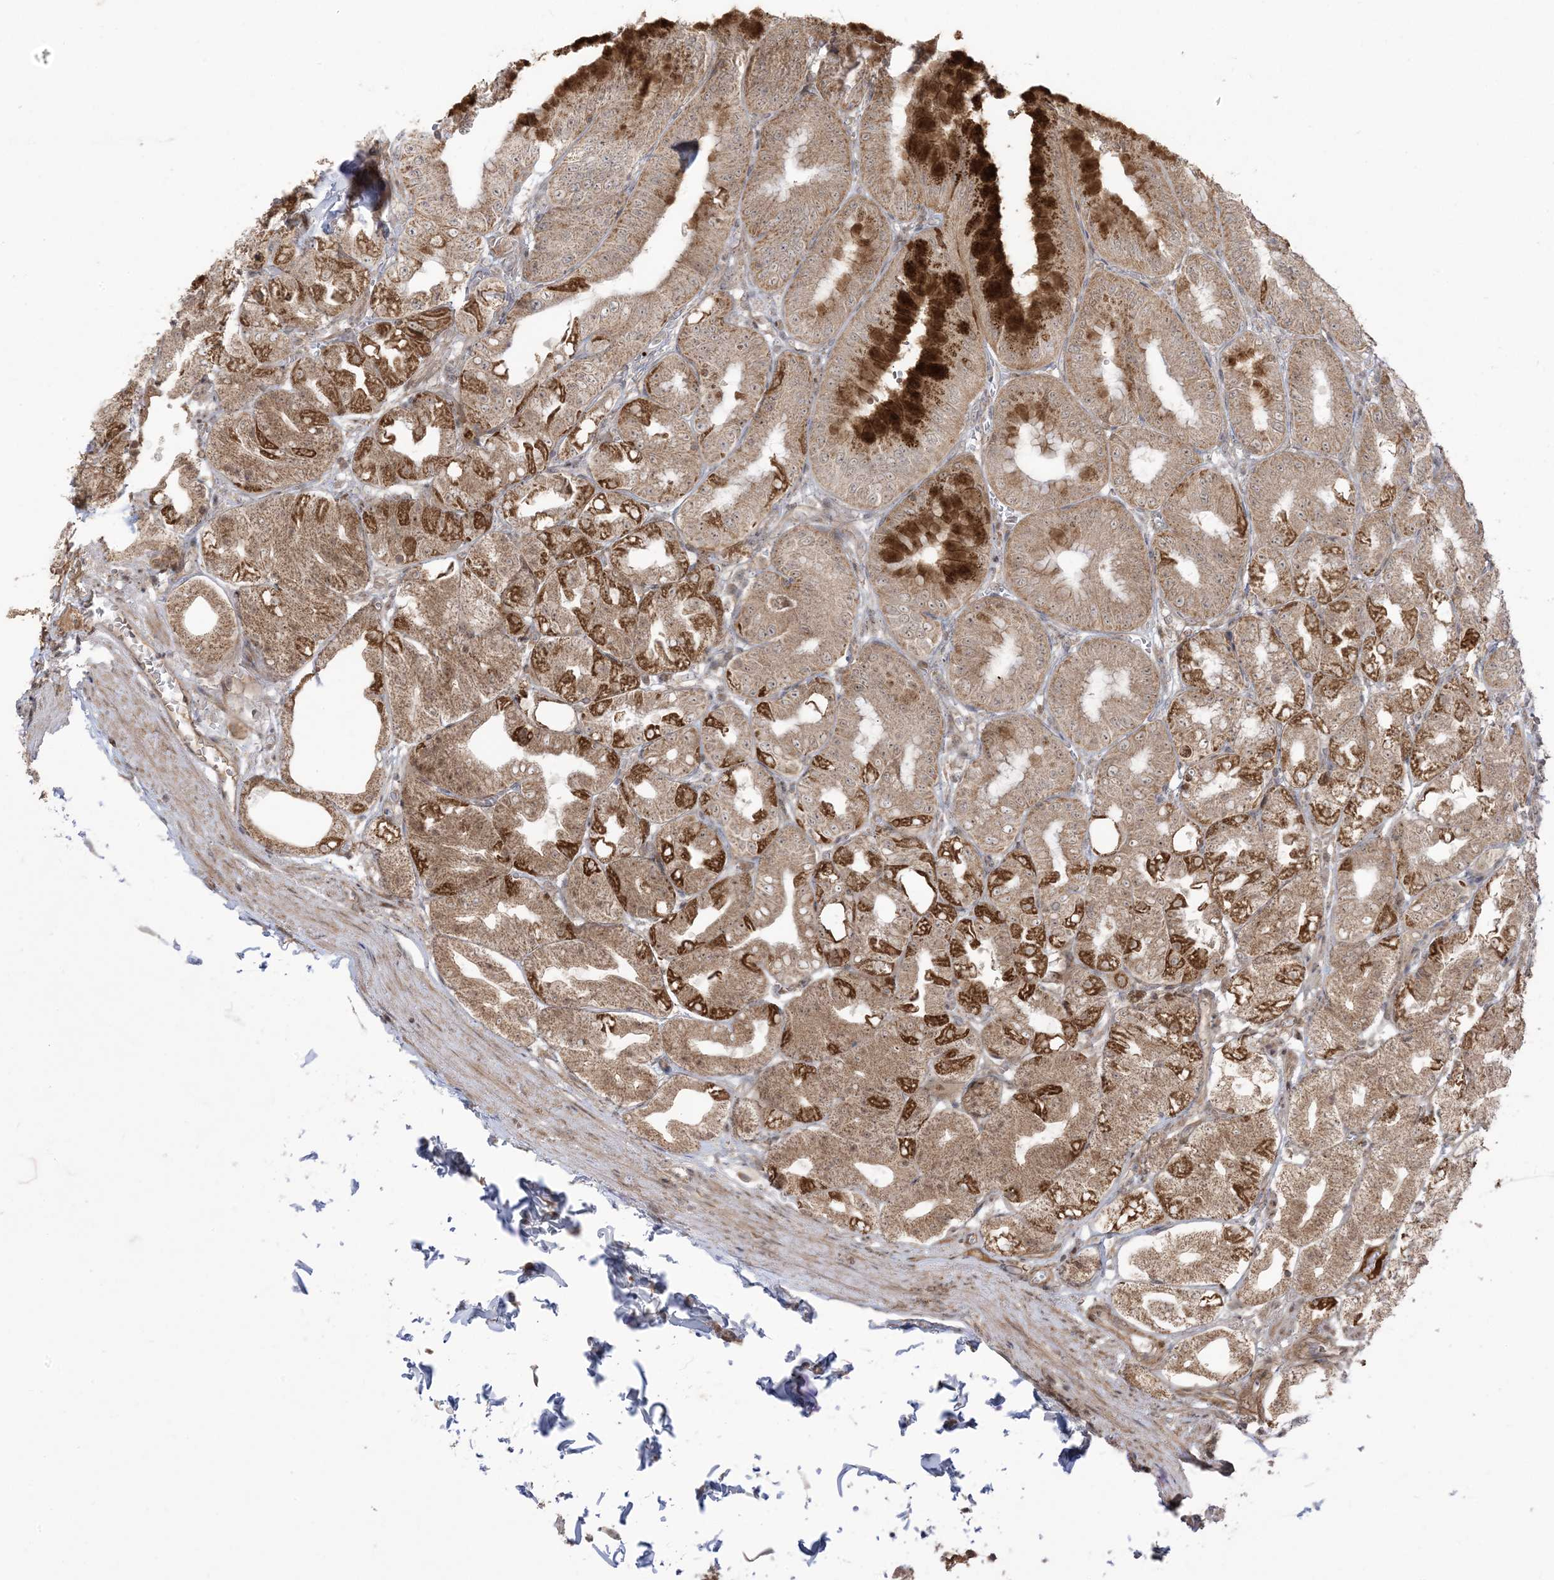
{"staining": {"intensity": "strong", "quantity": "25%-75%", "location": "cytoplasmic/membranous"}, "tissue": "stomach", "cell_type": "Glandular cells", "image_type": "normal", "snomed": [{"axis": "morphology", "description": "Normal tissue, NOS"}, {"axis": "topography", "description": "Stomach, lower"}], "caption": "Stomach stained for a protein displays strong cytoplasmic/membranous positivity in glandular cells.", "gene": "PHLDB2", "patient": {"sex": "male", "age": 71}}